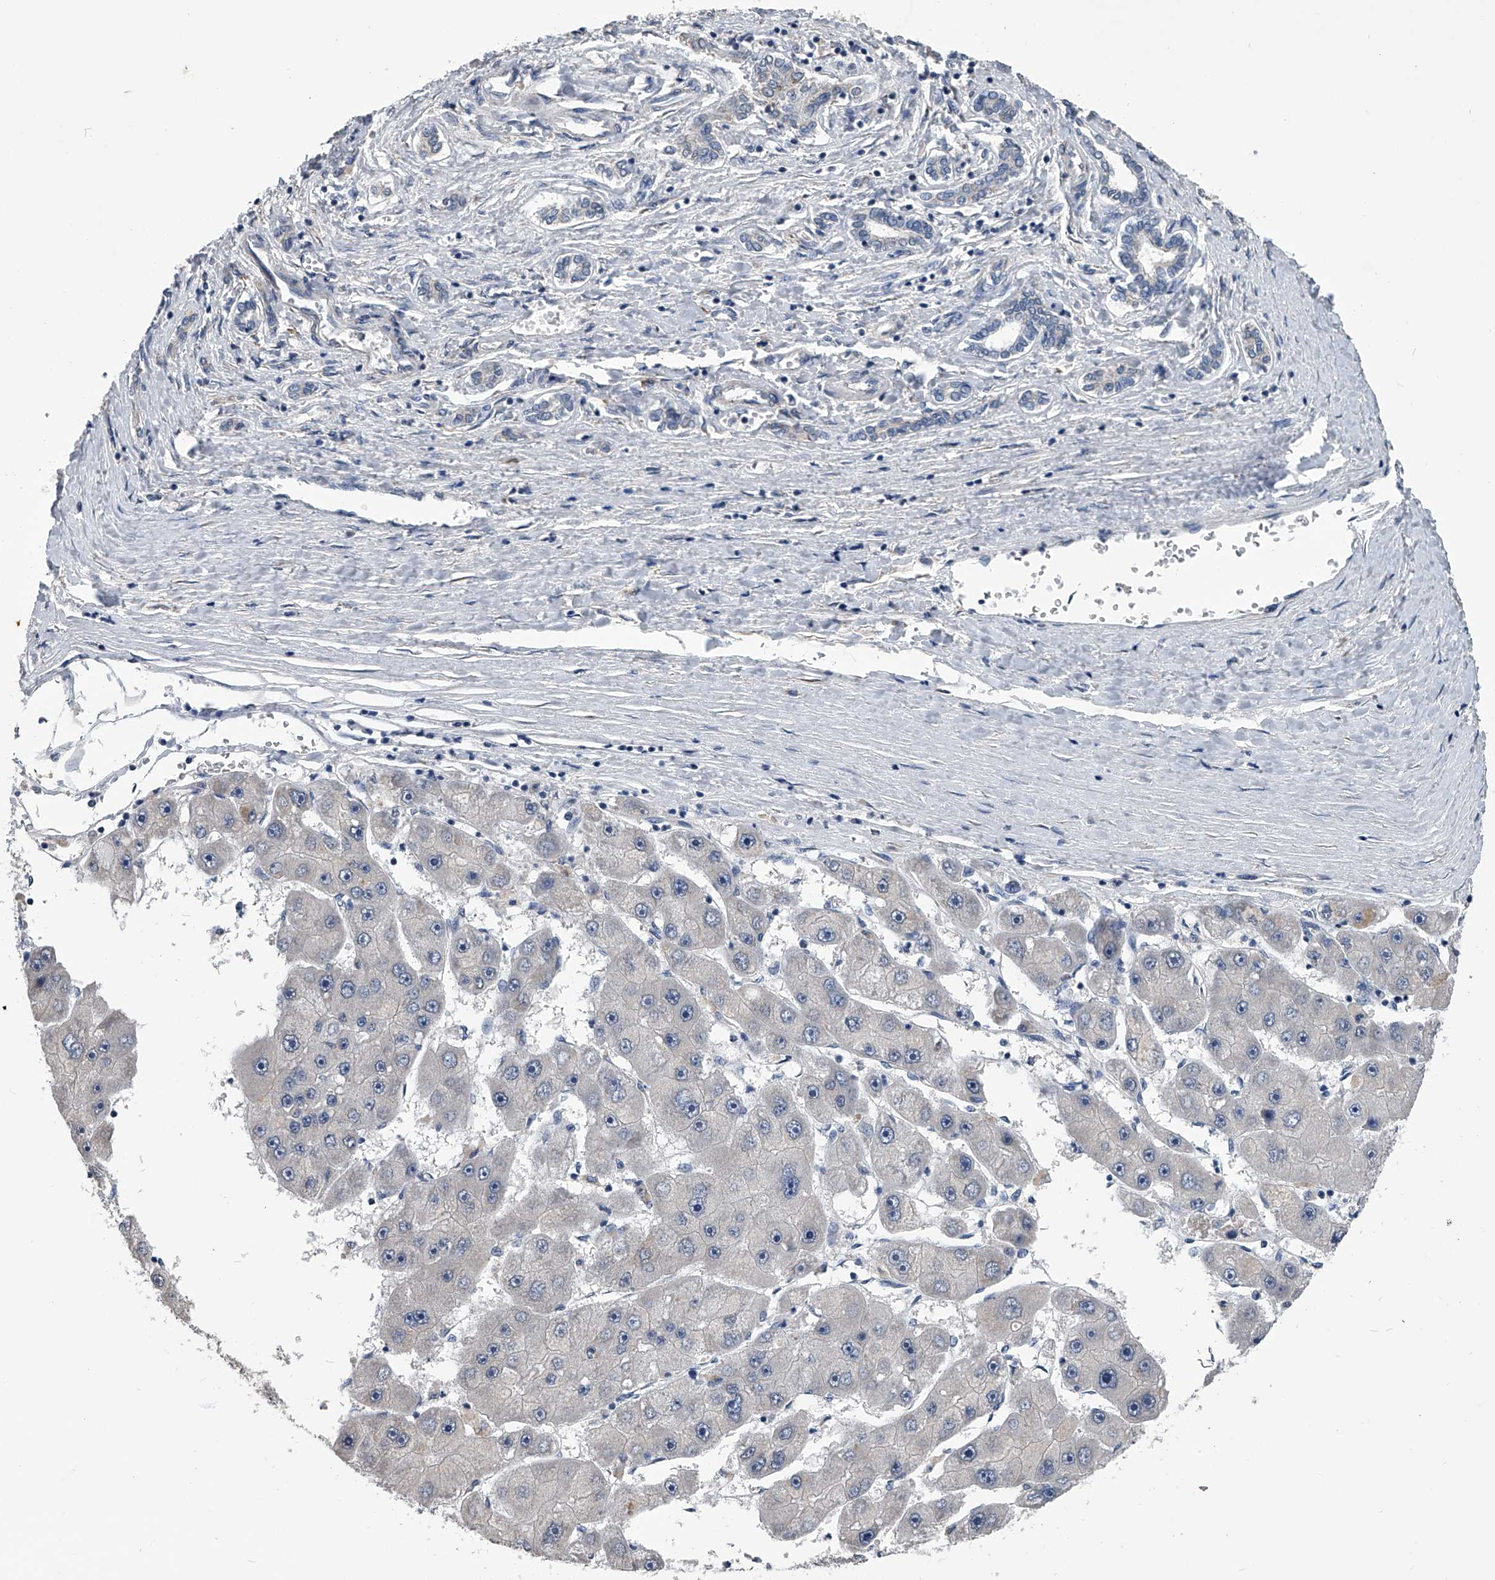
{"staining": {"intensity": "negative", "quantity": "none", "location": "none"}, "tissue": "liver cancer", "cell_type": "Tumor cells", "image_type": "cancer", "snomed": [{"axis": "morphology", "description": "Carcinoma, Hepatocellular, NOS"}, {"axis": "topography", "description": "Liver"}], "caption": "IHC micrograph of hepatocellular carcinoma (liver) stained for a protein (brown), which displays no positivity in tumor cells.", "gene": "OAT", "patient": {"sex": "female", "age": 61}}